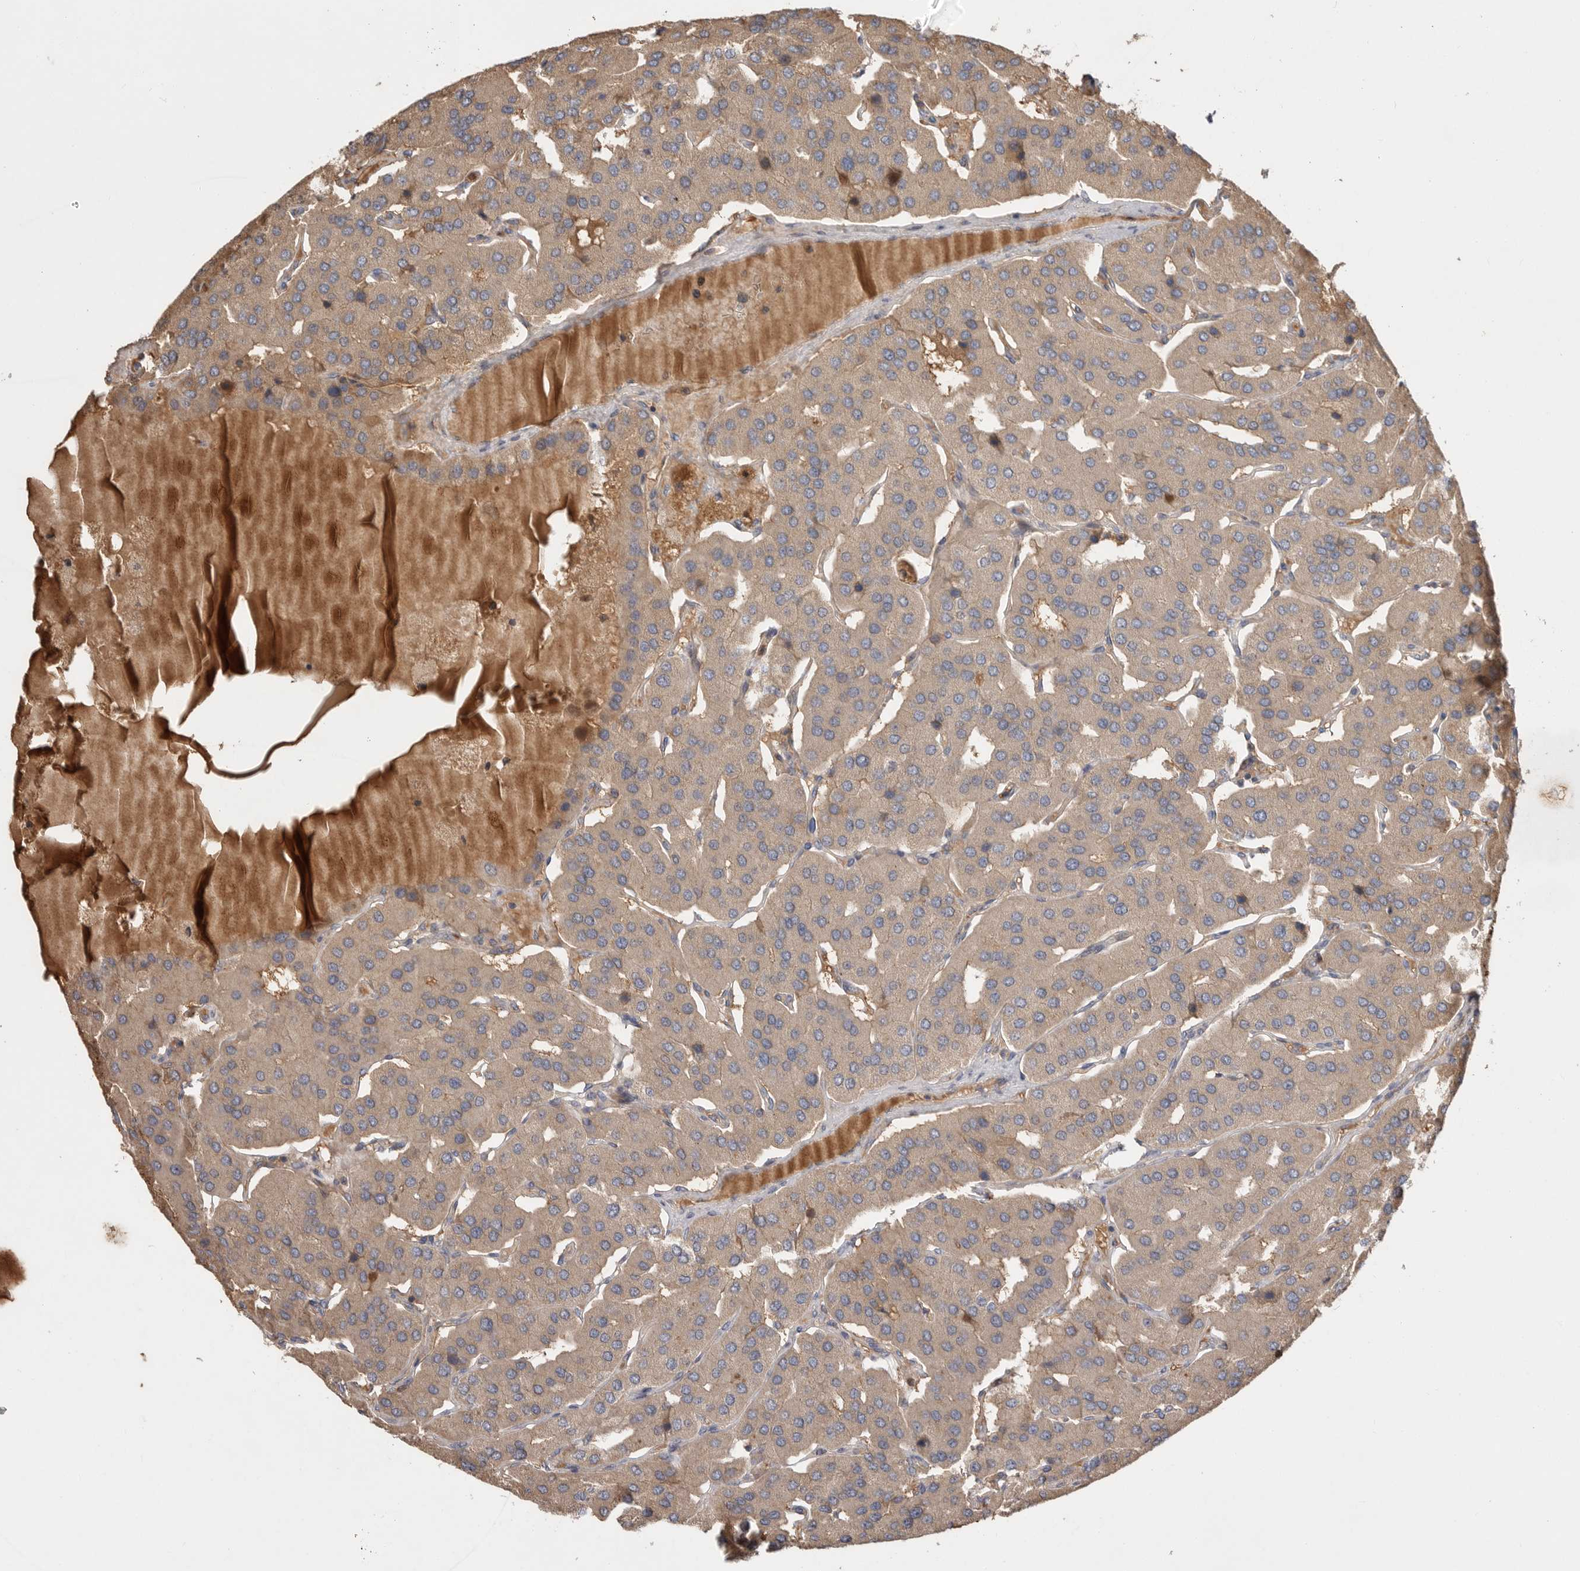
{"staining": {"intensity": "moderate", "quantity": ">75%", "location": "cytoplasmic/membranous"}, "tissue": "parathyroid gland", "cell_type": "Glandular cells", "image_type": "normal", "snomed": [{"axis": "morphology", "description": "Normal tissue, NOS"}, {"axis": "morphology", "description": "Adenoma, NOS"}, {"axis": "topography", "description": "Parathyroid gland"}], "caption": "Normal parathyroid gland exhibits moderate cytoplasmic/membranous staining in about >75% of glandular cells, visualized by immunohistochemistry.", "gene": "VN1R4", "patient": {"sex": "female", "age": 86}}